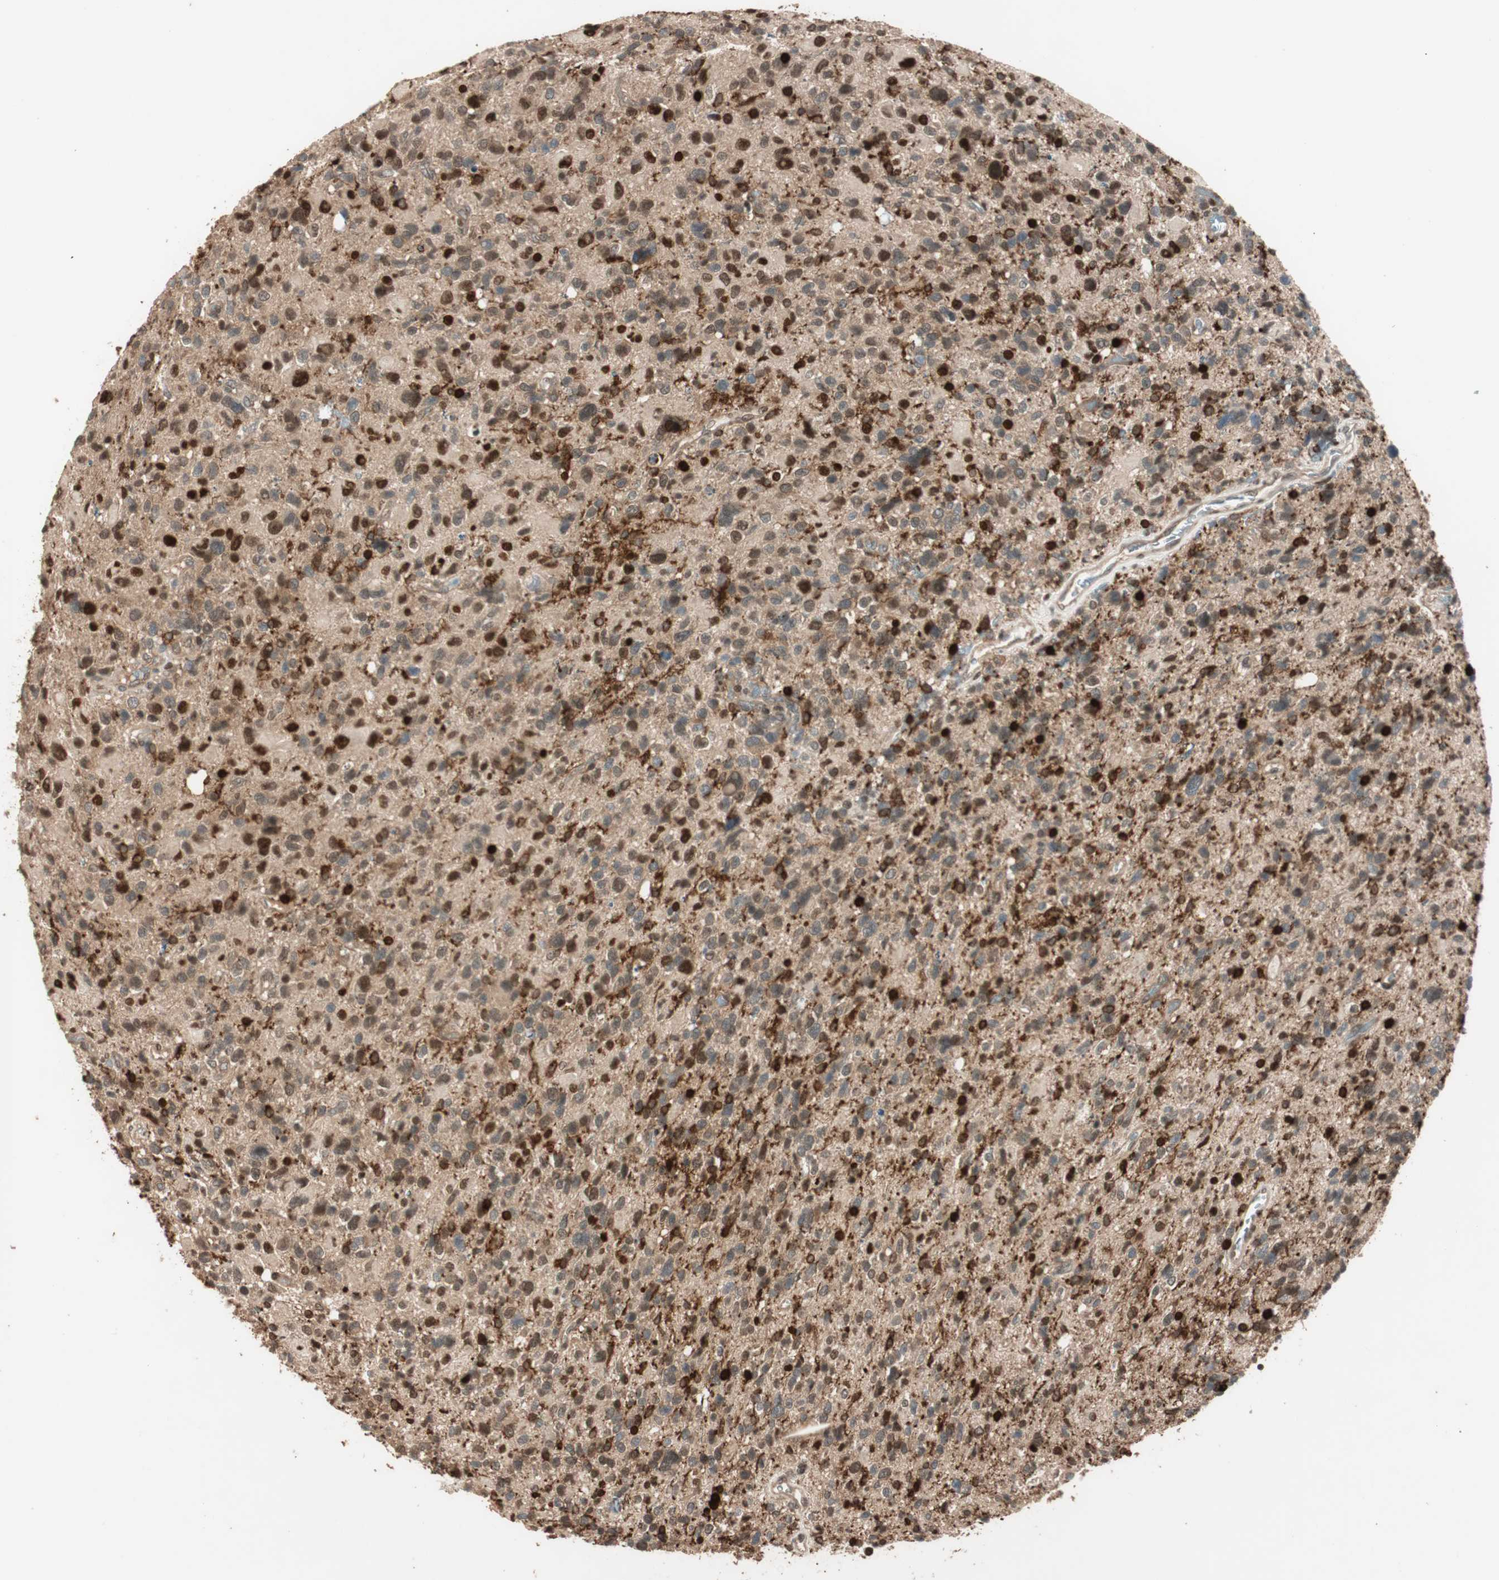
{"staining": {"intensity": "moderate", "quantity": ">75%", "location": "cytoplasmic/membranous,nuclear"}, "tissue": "glioma", "cell_type": "Tumor cells", "image_type": "cancer", "snomed": [{"axis": "morphology", "description": "Glioma, malignant, High grade"}, {"axis": "topography", "description": "Brain"}], "caption": "High-magnification brightfield microscopy of glioma stained with DAB (3,3'-diaminobenzidine) (brown) and counterstained with hematoxylin (blue). tumor cells exhibit moderate cytoplasmic/membranous and nuclear expression is seen in approximately>75% of cells.", "gene": "BIN1", "patient": {"sex": "male", "age": 48}}